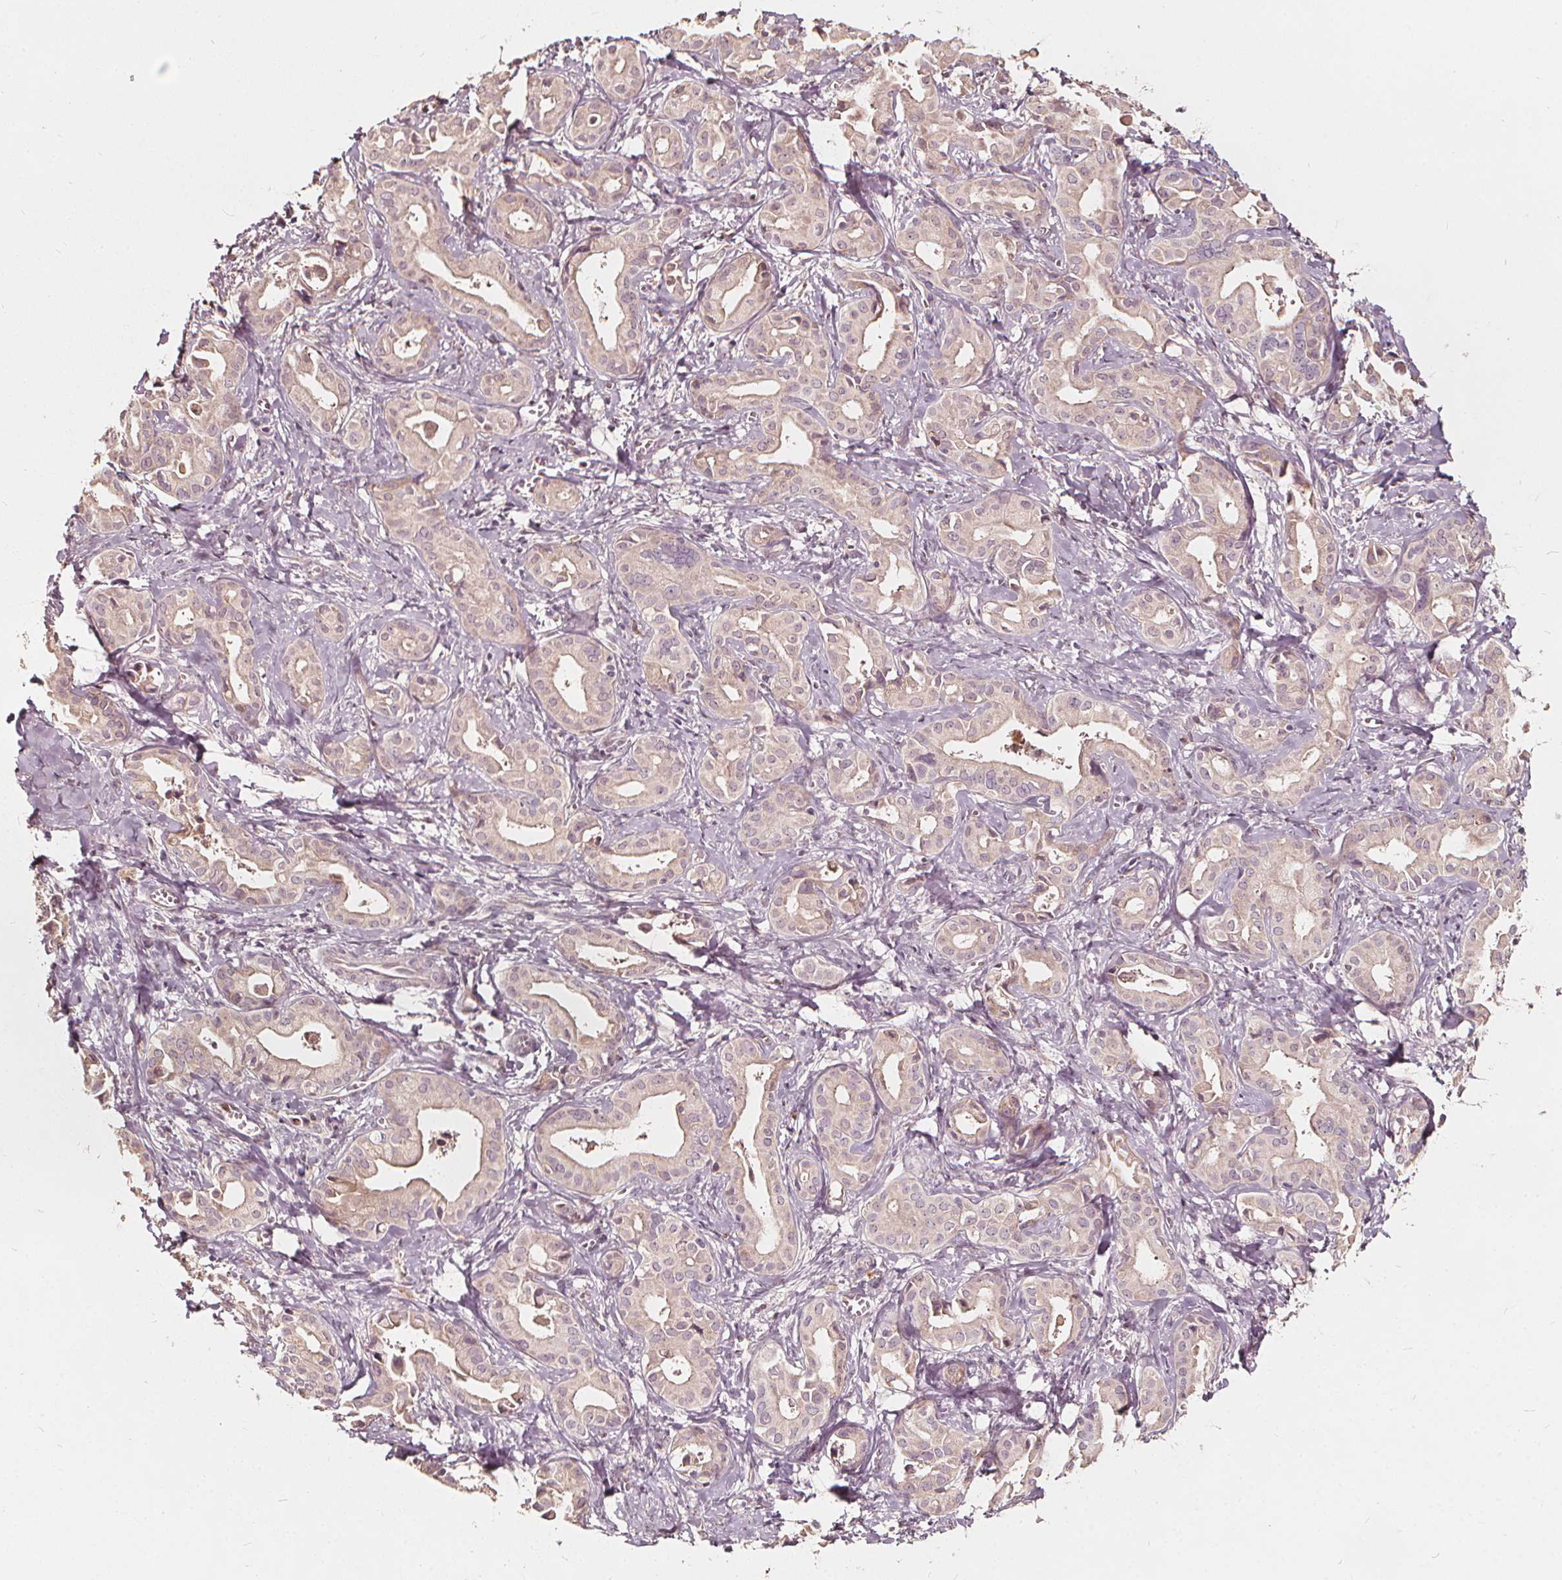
{"staining": {"intensity": "weak", "quantity": "<25%", "location": "cytoplasmic/membranous"}, "tissue": "liver cancer", "cell_type": "Tumor cells", "image_type": "cancer", "snomed": [{"axis": "morphology", "description": "Cholangiocarcinoma"}, {"axis": "topography", "description": "Liver"}], "caption": "Liver cancer (cholangiocarcinoma) was stained to show a protein in brown. There is no significant expression in tumor cells.", "gene": "NPC1L1", "patient": {"sex": "female", "age": 65}}